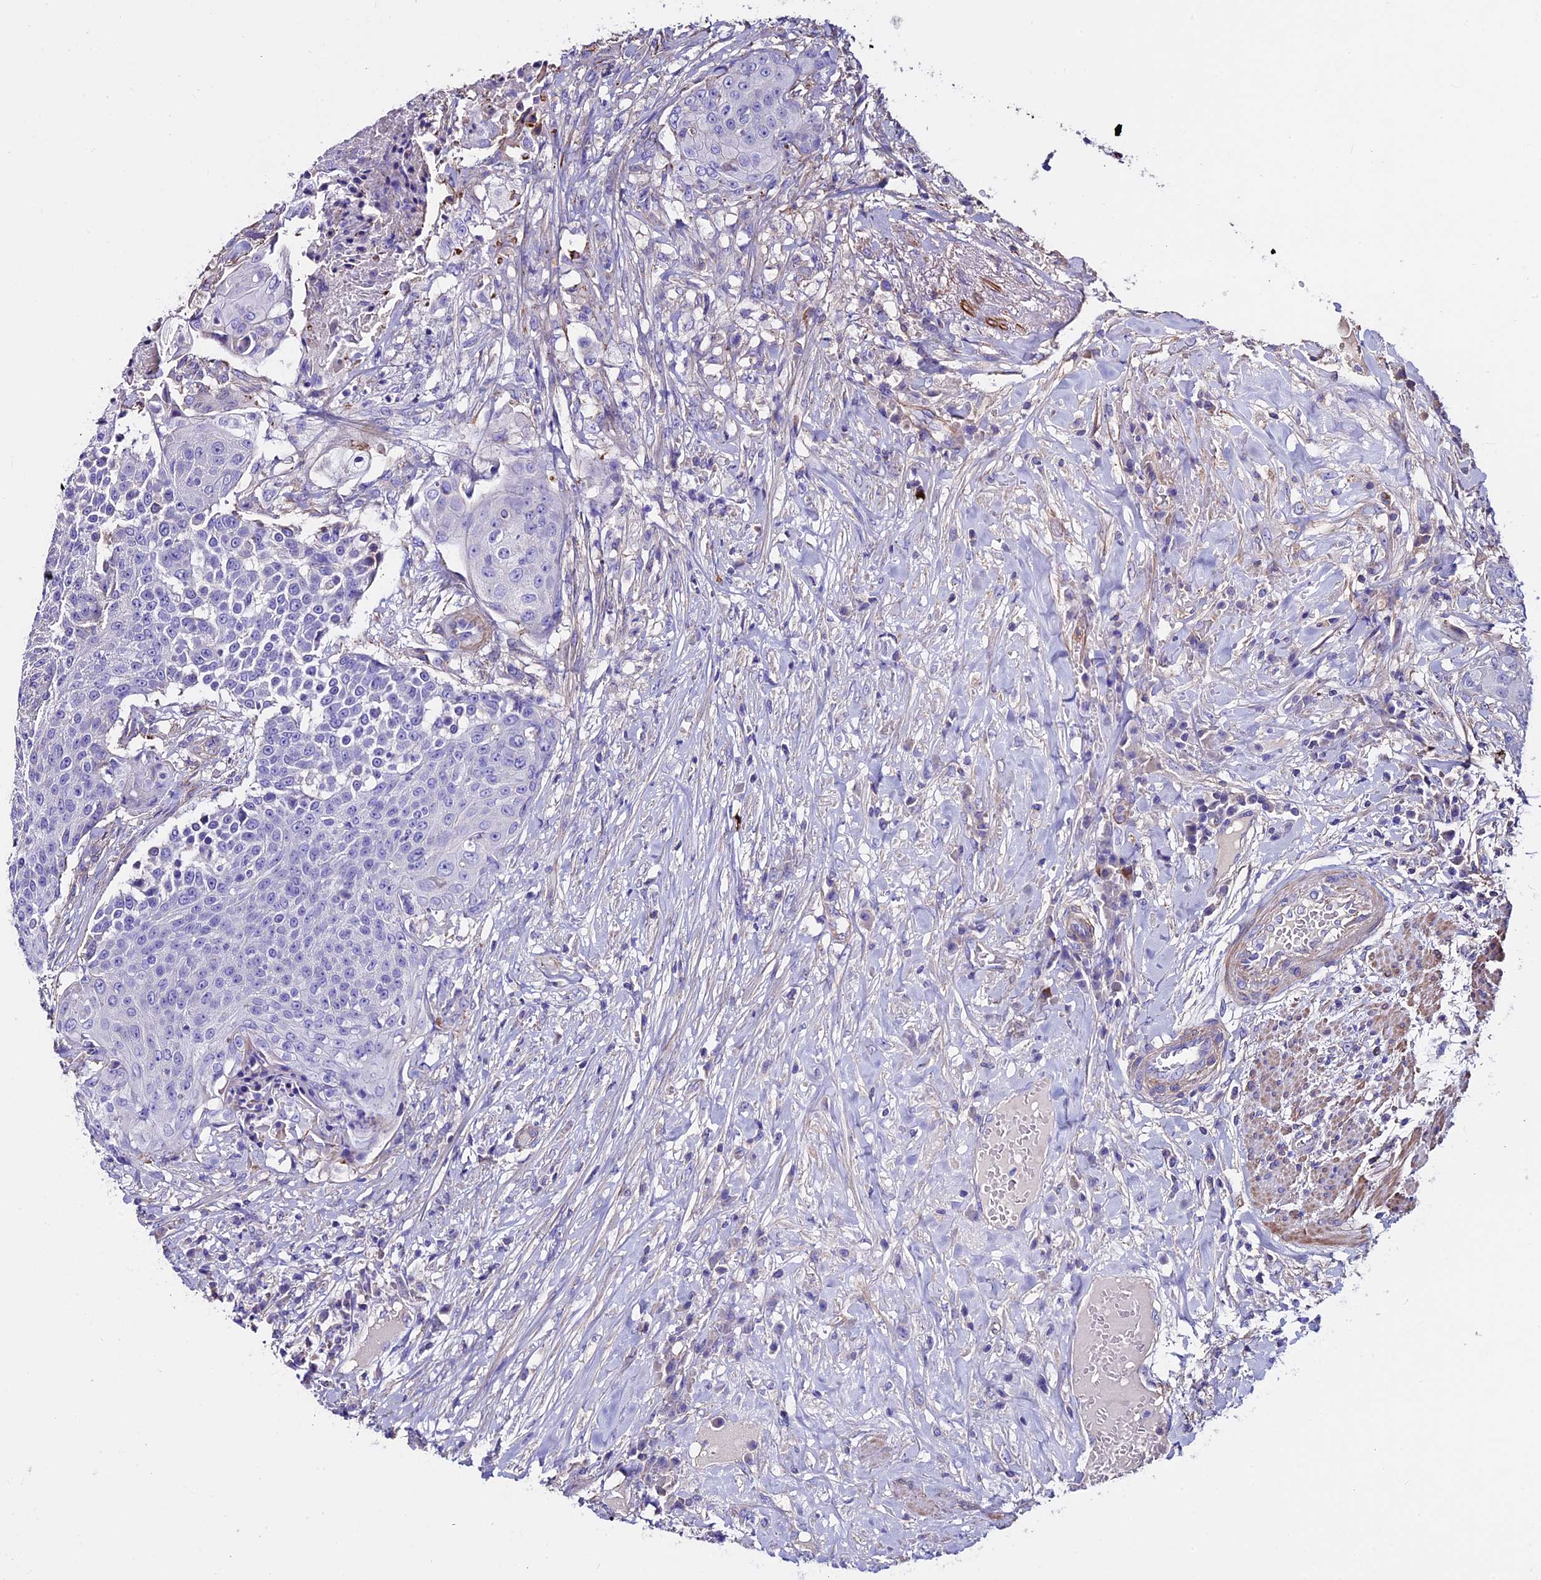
{"staining": {"intensity": "negative", "quantity": "none", "location": "none"}, "tissue": "urothelial cancer", "cell_type": "Tumor cells", "image_type": "cancer", "snomed": [{"axis": "morphology", "description": "Urothelial carcinoma, High grade"}, {"axis": "topography", "description": "Urinary bladder"}], "caption": "Immunohistochemistry (IHC) photomicrograph of neoplastic tissue: human high-grade urothelial carcinoma stained with DAB shows no significant protein expression in tumor cells.", "gene": "EVA1B", "patient": {"sex": "female", "age": 63}}